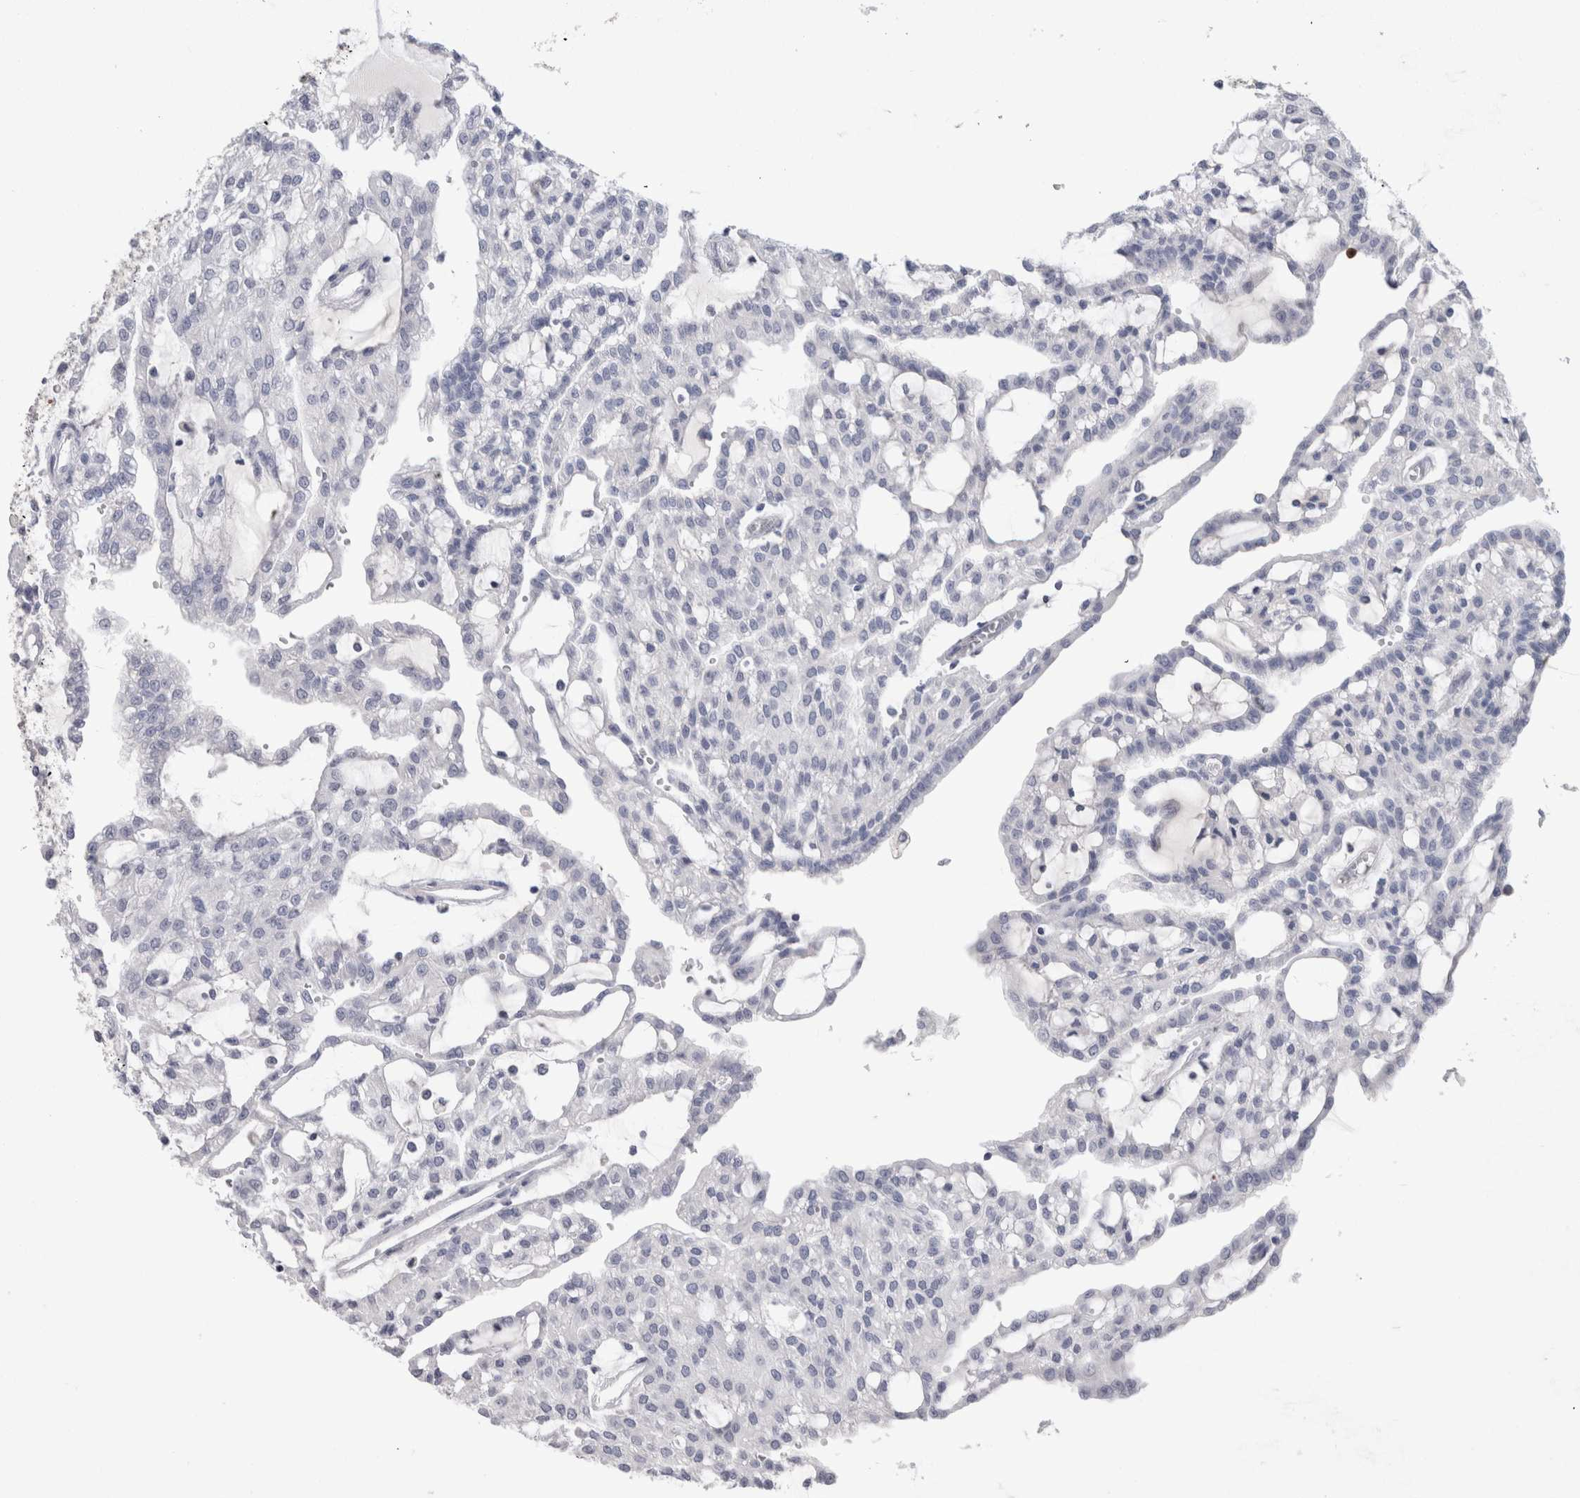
{"staining": {"intensity": "negative", "quantity": "none", "location": "none"}, "tissue": "renal cancer", "cell_type": "Tumor cells", "image_type": "cancer", "snomed": [{"axis": "morphology", "description": "Adenocarcinoma, NOS"}, {"axis": "topography", "description": "Kidney"}], "caption": "Tumor cells are negative for protein expression in human renal cancer.", "gene": "S100A12", "patient": {"sex": "male", "age": 63}}